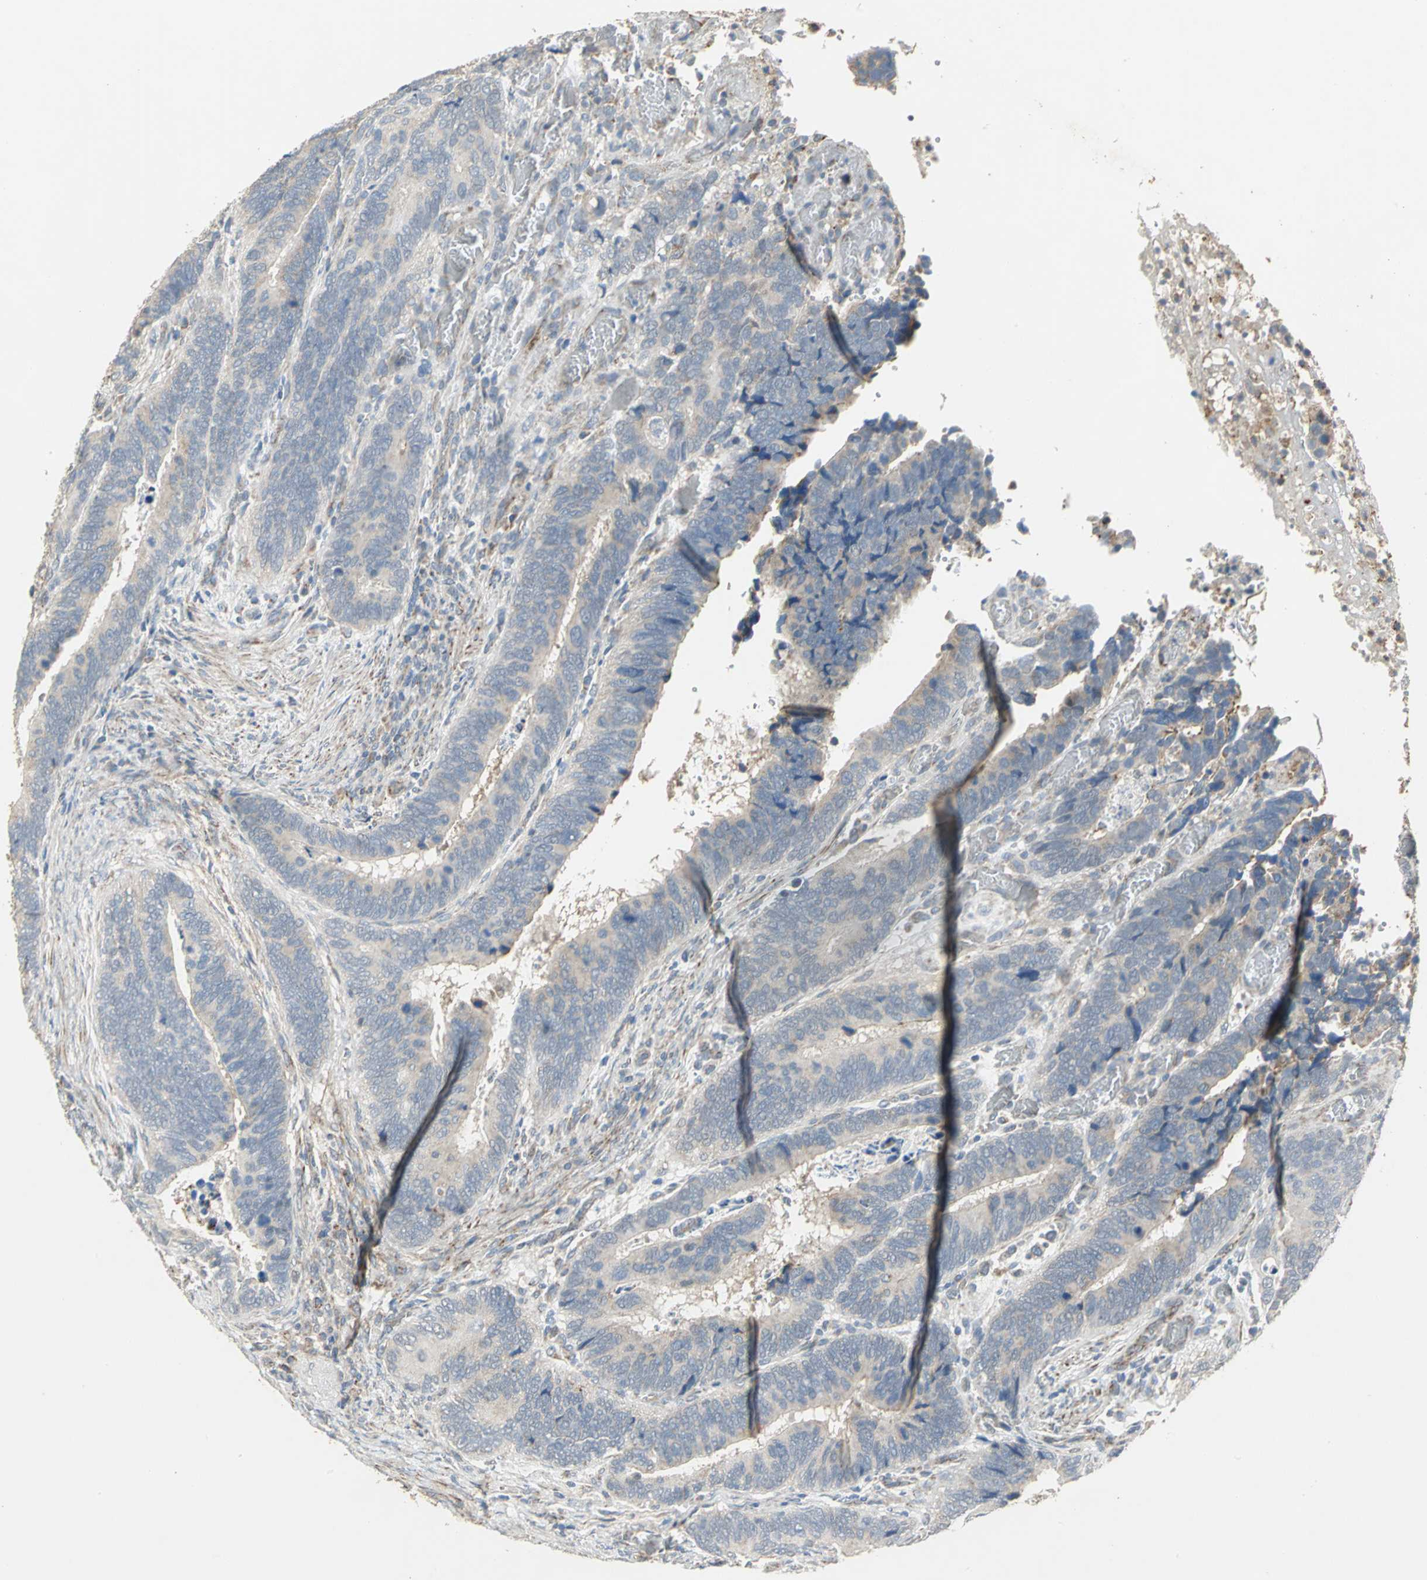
{"staining": {"intensity": "negative", "quantity": "none", "location": "none"}, "tissue": "colorectal cancer", "cell_type": "Tumor cells", "image_type": "cancer", "snomed": [{"axis": "morphology", "description": "Adenocarcinoma, NOS"}, {"axis": "topography", "description": "Colon"}], "caption": "IHC micrograph of neoplastic tissue: human colorectal cancer stained with DAB reveals no significant protein staining in tumor cells.", "gene": "NDUFB5", "patient": {"sex": "male", "age": 72}}